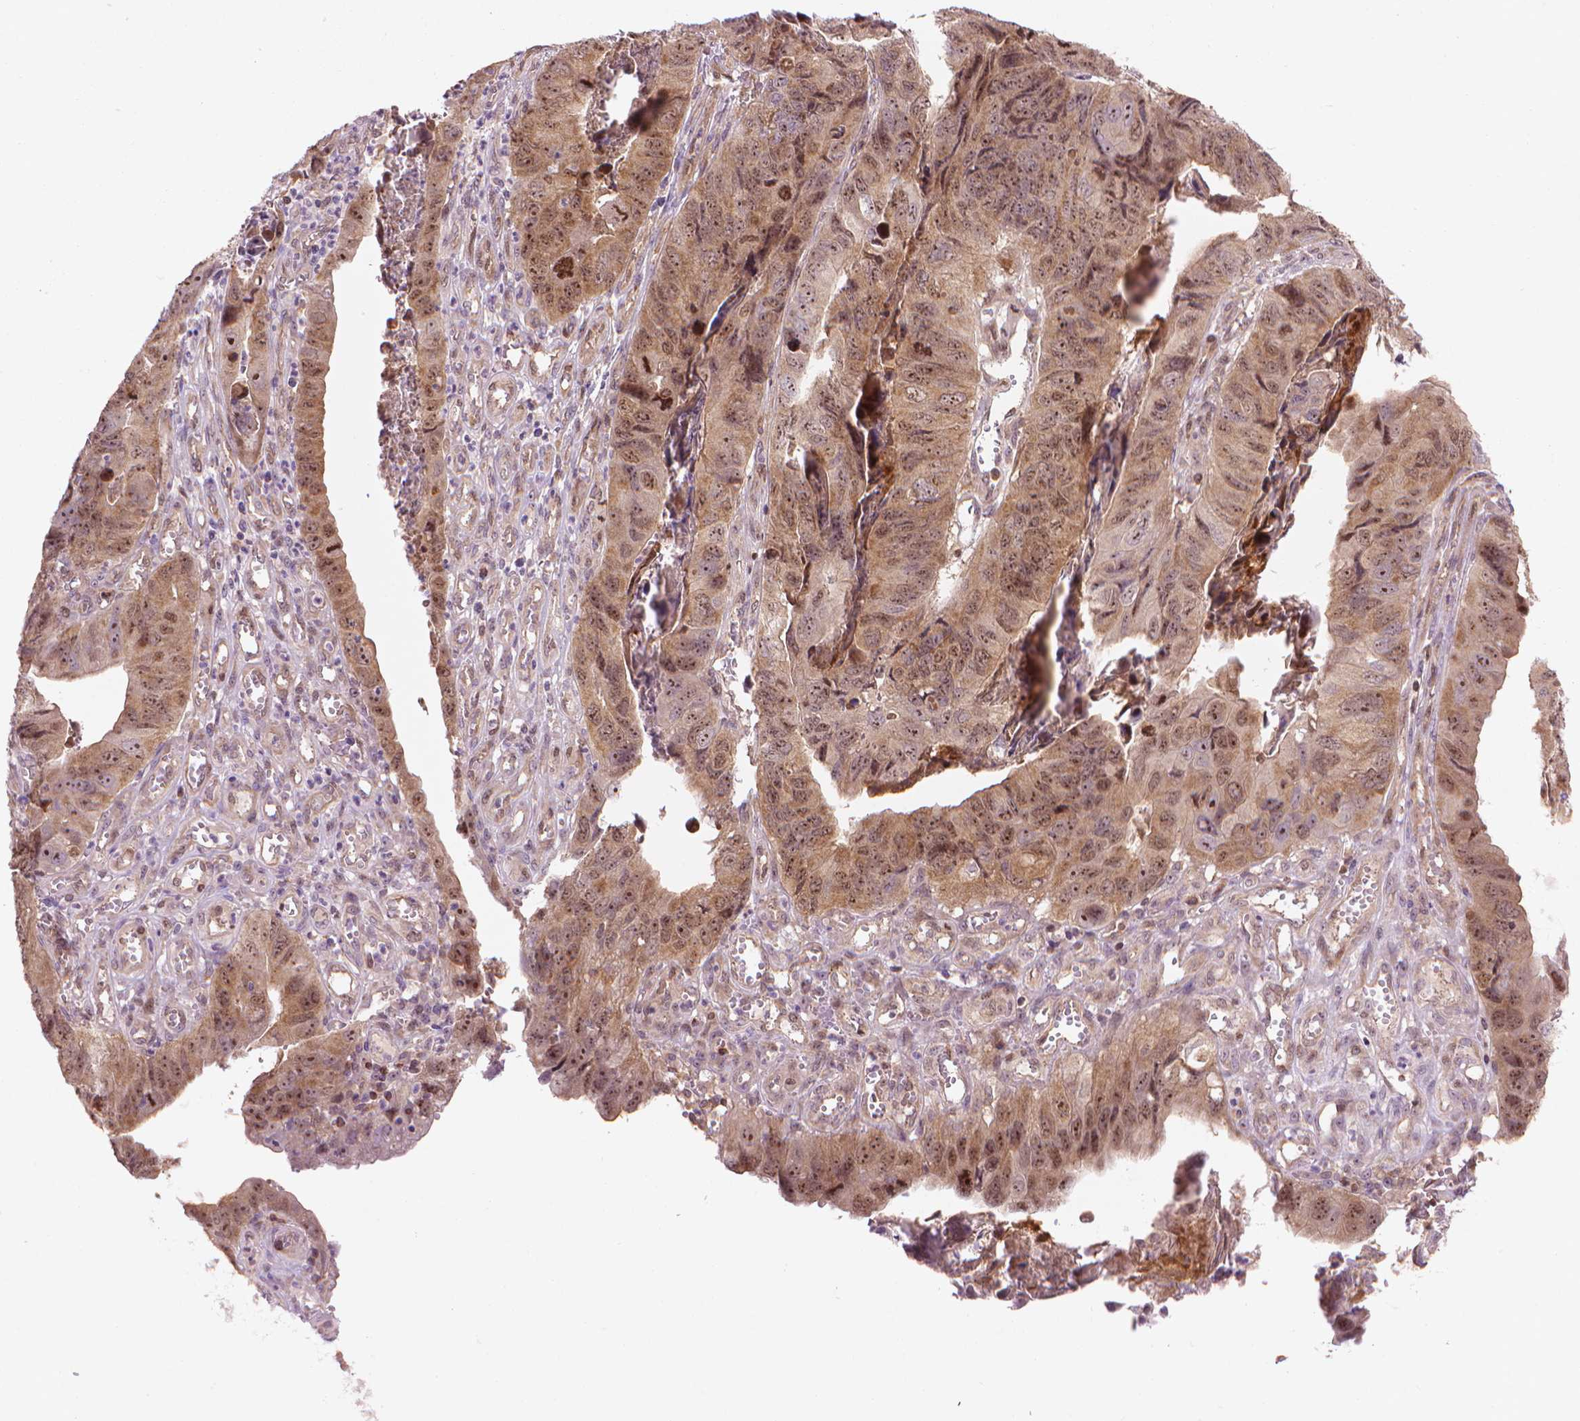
{"staining": {"intensity": "moderate", "quantity": ">75%", "location": "cytoplasmic/membranous,nuclear"}, "tissue": "stomach cancer", "cell_type": "Tumor cells", "image_type": "cancer", "snomed": [{"axis": "morphology", "description": "Adenocarcinoma, NOS"}, {"axis": "topography", "description": "Stomach, lower"}], "caption": "Immunohistochemistry (IHC) micrograph of human adenocarcinoma (stomach) stained for a protein (brown), which demonstrates medium levels of moderate cytoplasmic/membranous and nuclear positivity in approximately >75% of tumor cells.", "gene": "SMC2", "patient": {"sex": "male", "age": 77}}